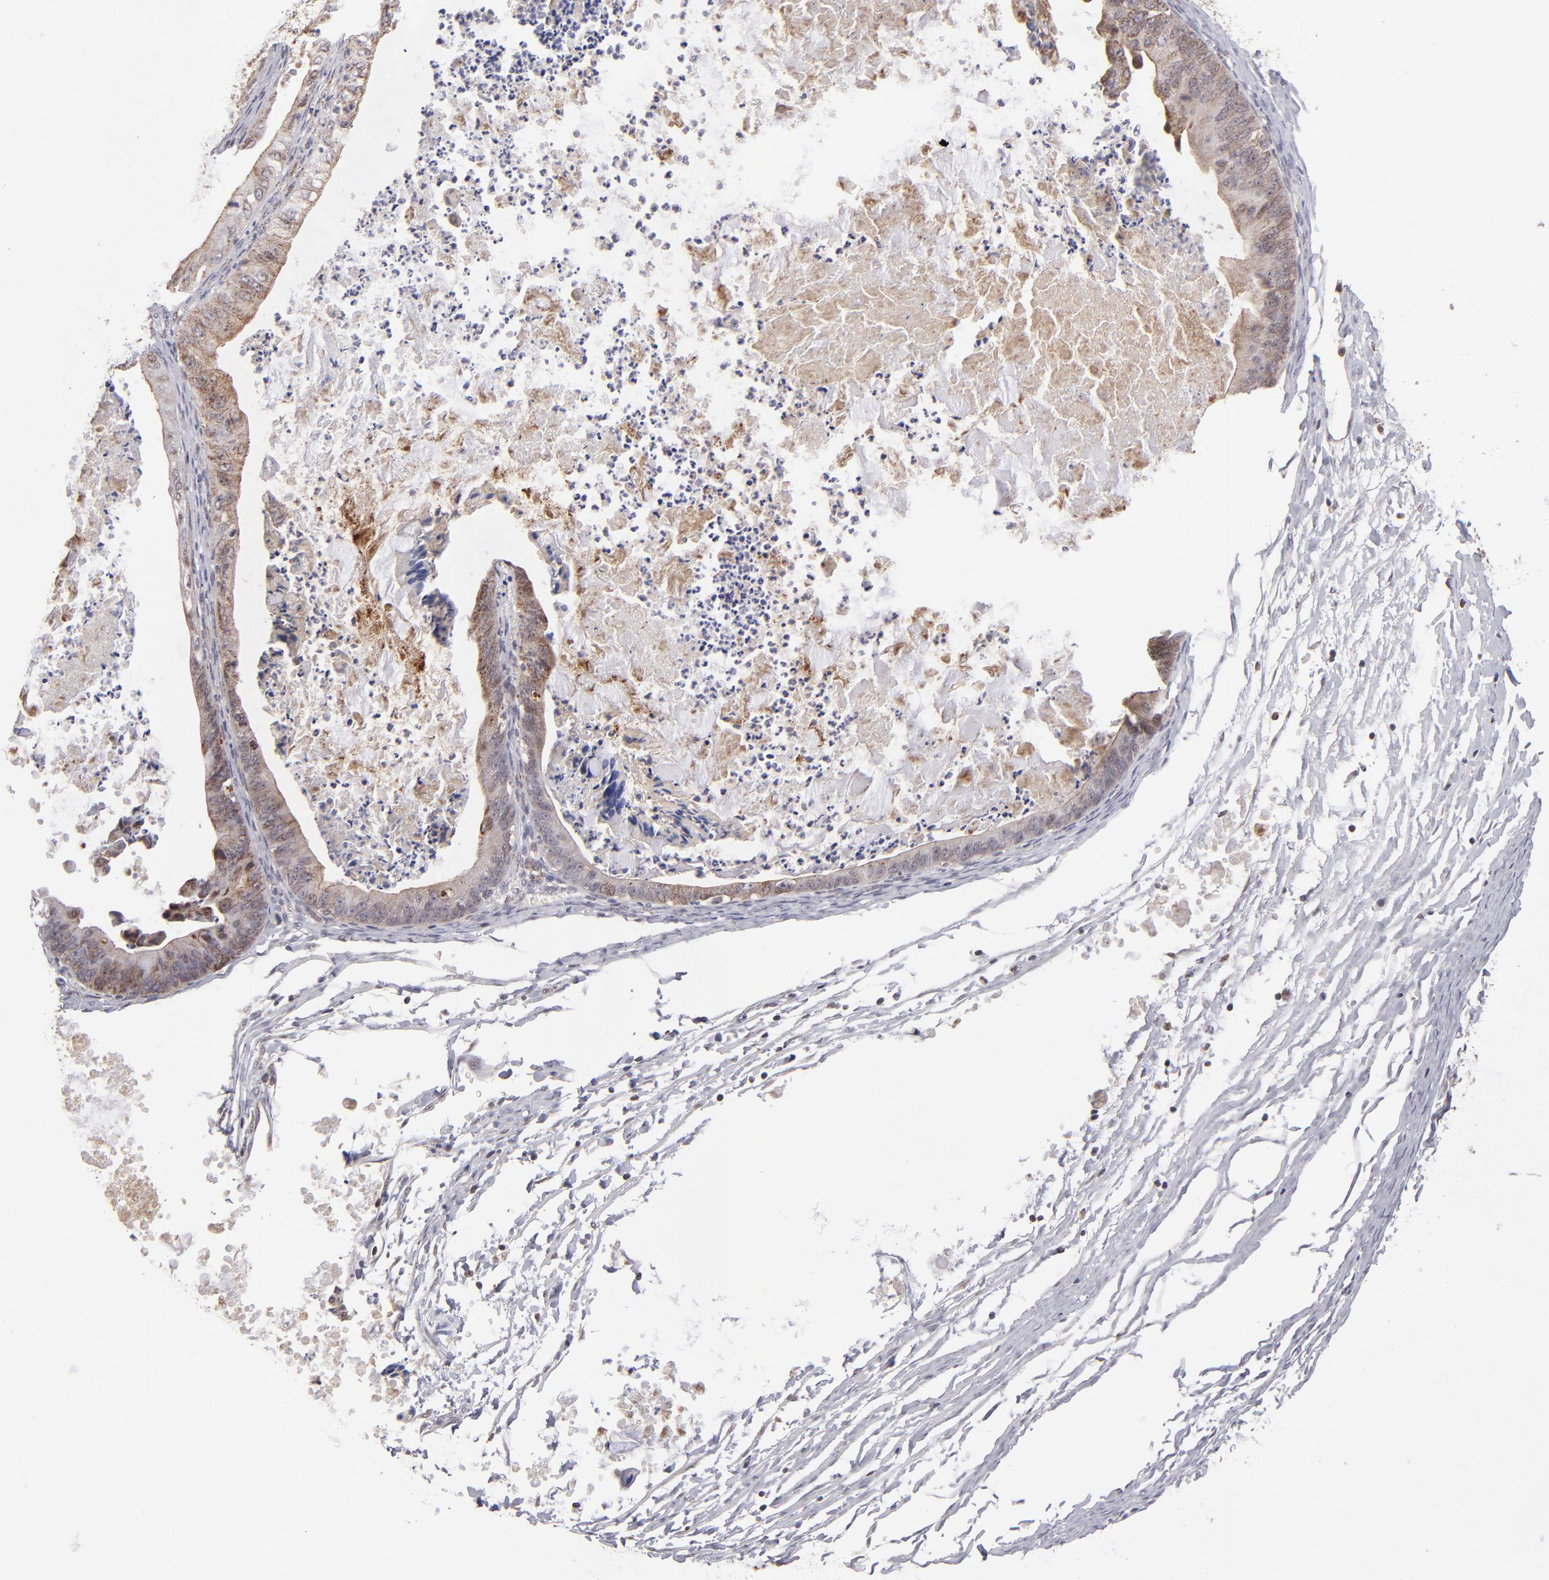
{"staining": {"intensity": "weak", "quantity": ">75%", "location": "cytoplasmic/membranous"}, "tissue": "ovarian cancer", "cell_type": "Tumor cells", "image_type": "cancer", "snomed": [{"axis": "morphology", "description": "Cystadenocarcinoma, mucinous, NOS"}, {"axis": "topography", "description": "Ovary"}], "caption": "Ovarian cancer tissue shows weak cytoplasmic/membranous positivity in about >75% of tumor cells, visualized by immunohistochemistry.", "gene": "SLC15A1", "patient": {"sex": "female", "age": 37}}